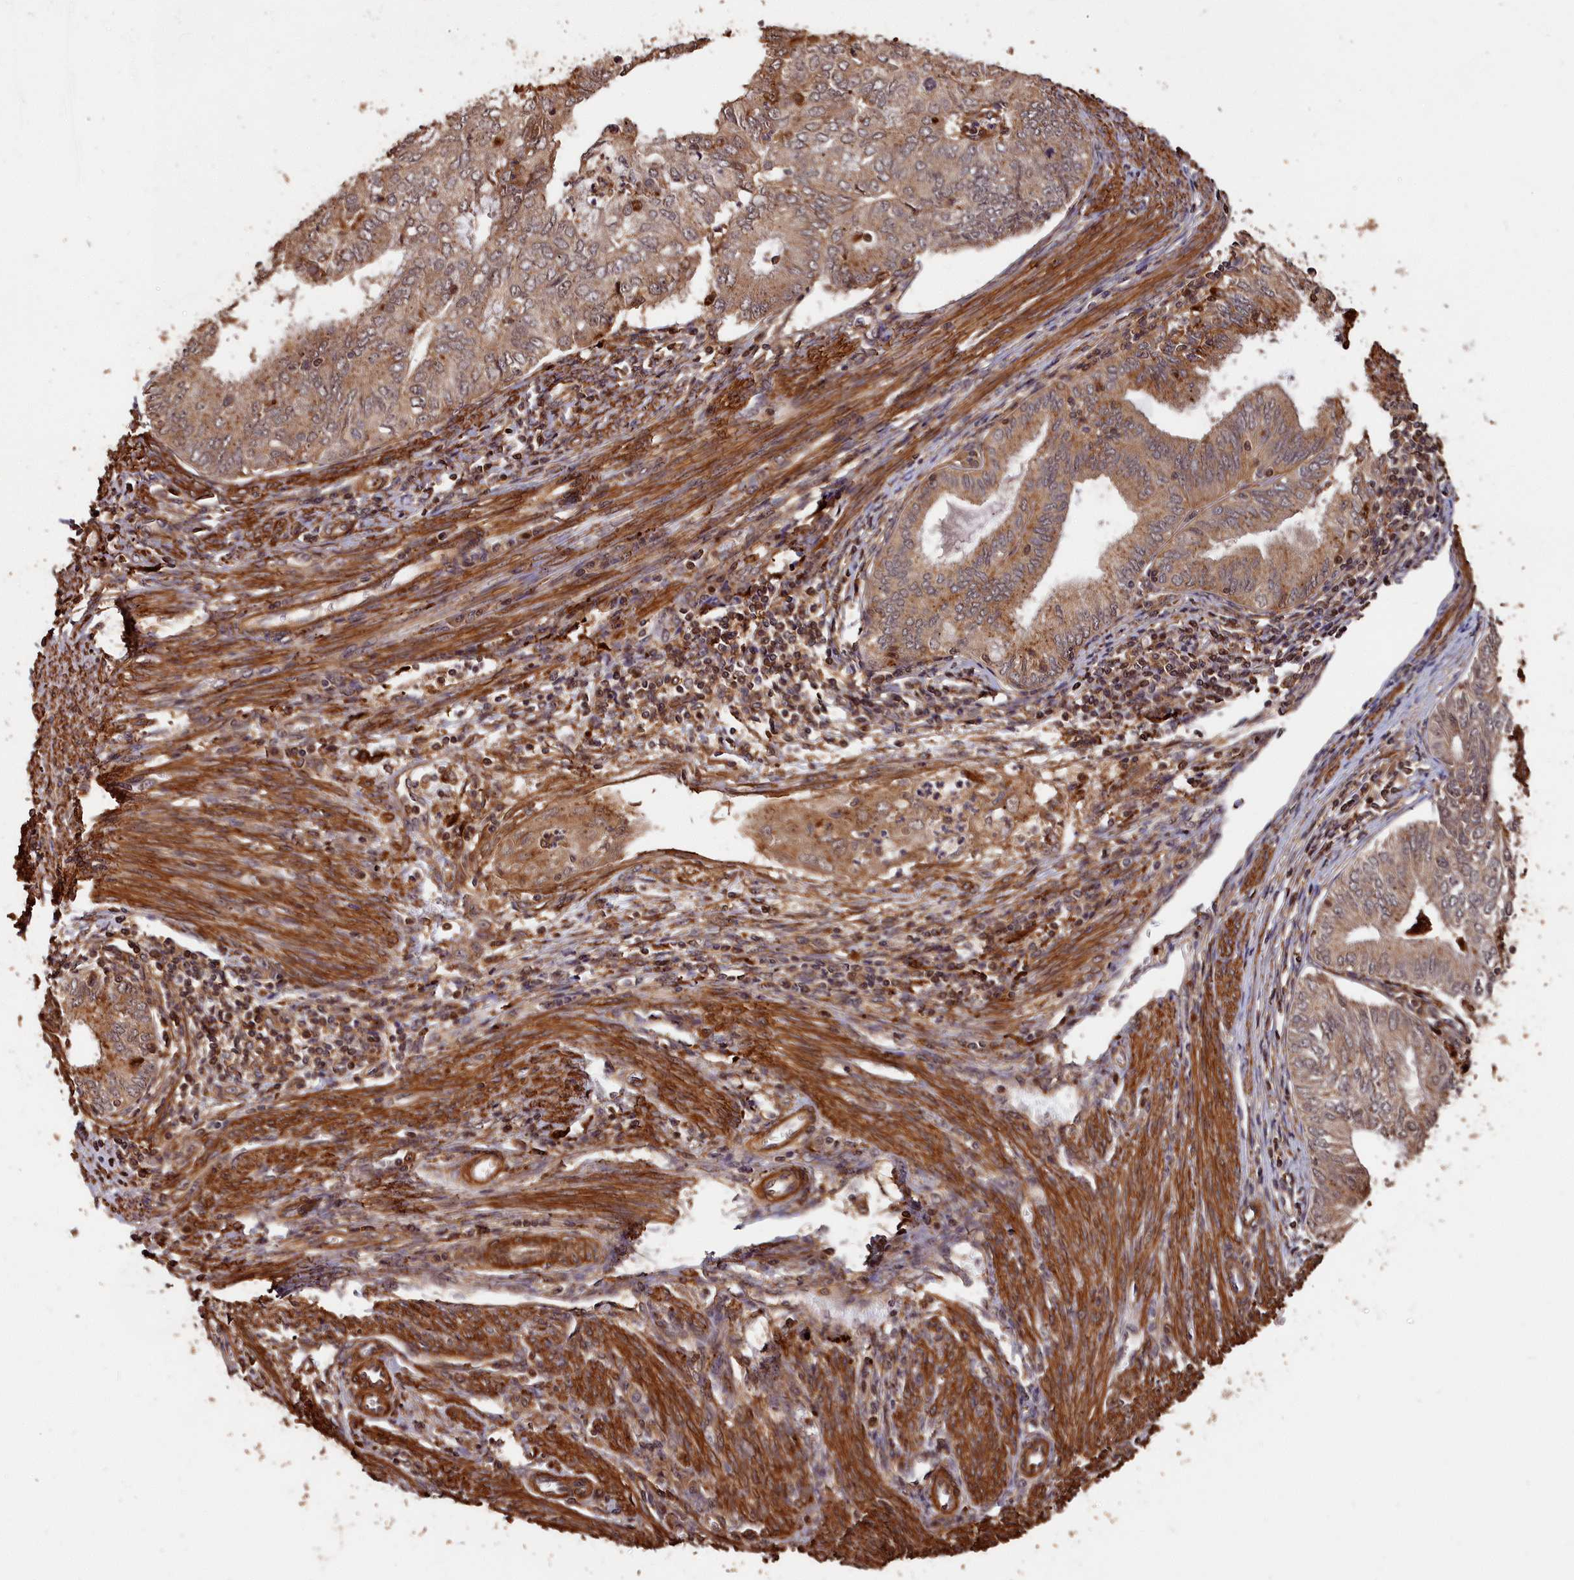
{"staining": {"intensity": "moderate", "quantity": ">75%", "location": "cytoplasmic/membranous"}, "tissue": "endometrial cancer", "cell_type": "Tumor cells", "image_type": "cancer", "snomed": [{"axis": "morphology", "description": "Adenocarcinoma, NOS"}, {"axis": "topography", "description": "Endometrium"}], "caption": "Immunohistochemical staining of human adenocarcinoma (endometrial) displays moderate cytoplasmic/membranous protein positivity in approximately >75% of tumor cells.", "gene": "MMP15", "patient": {"sex": "female", "age": 68}}